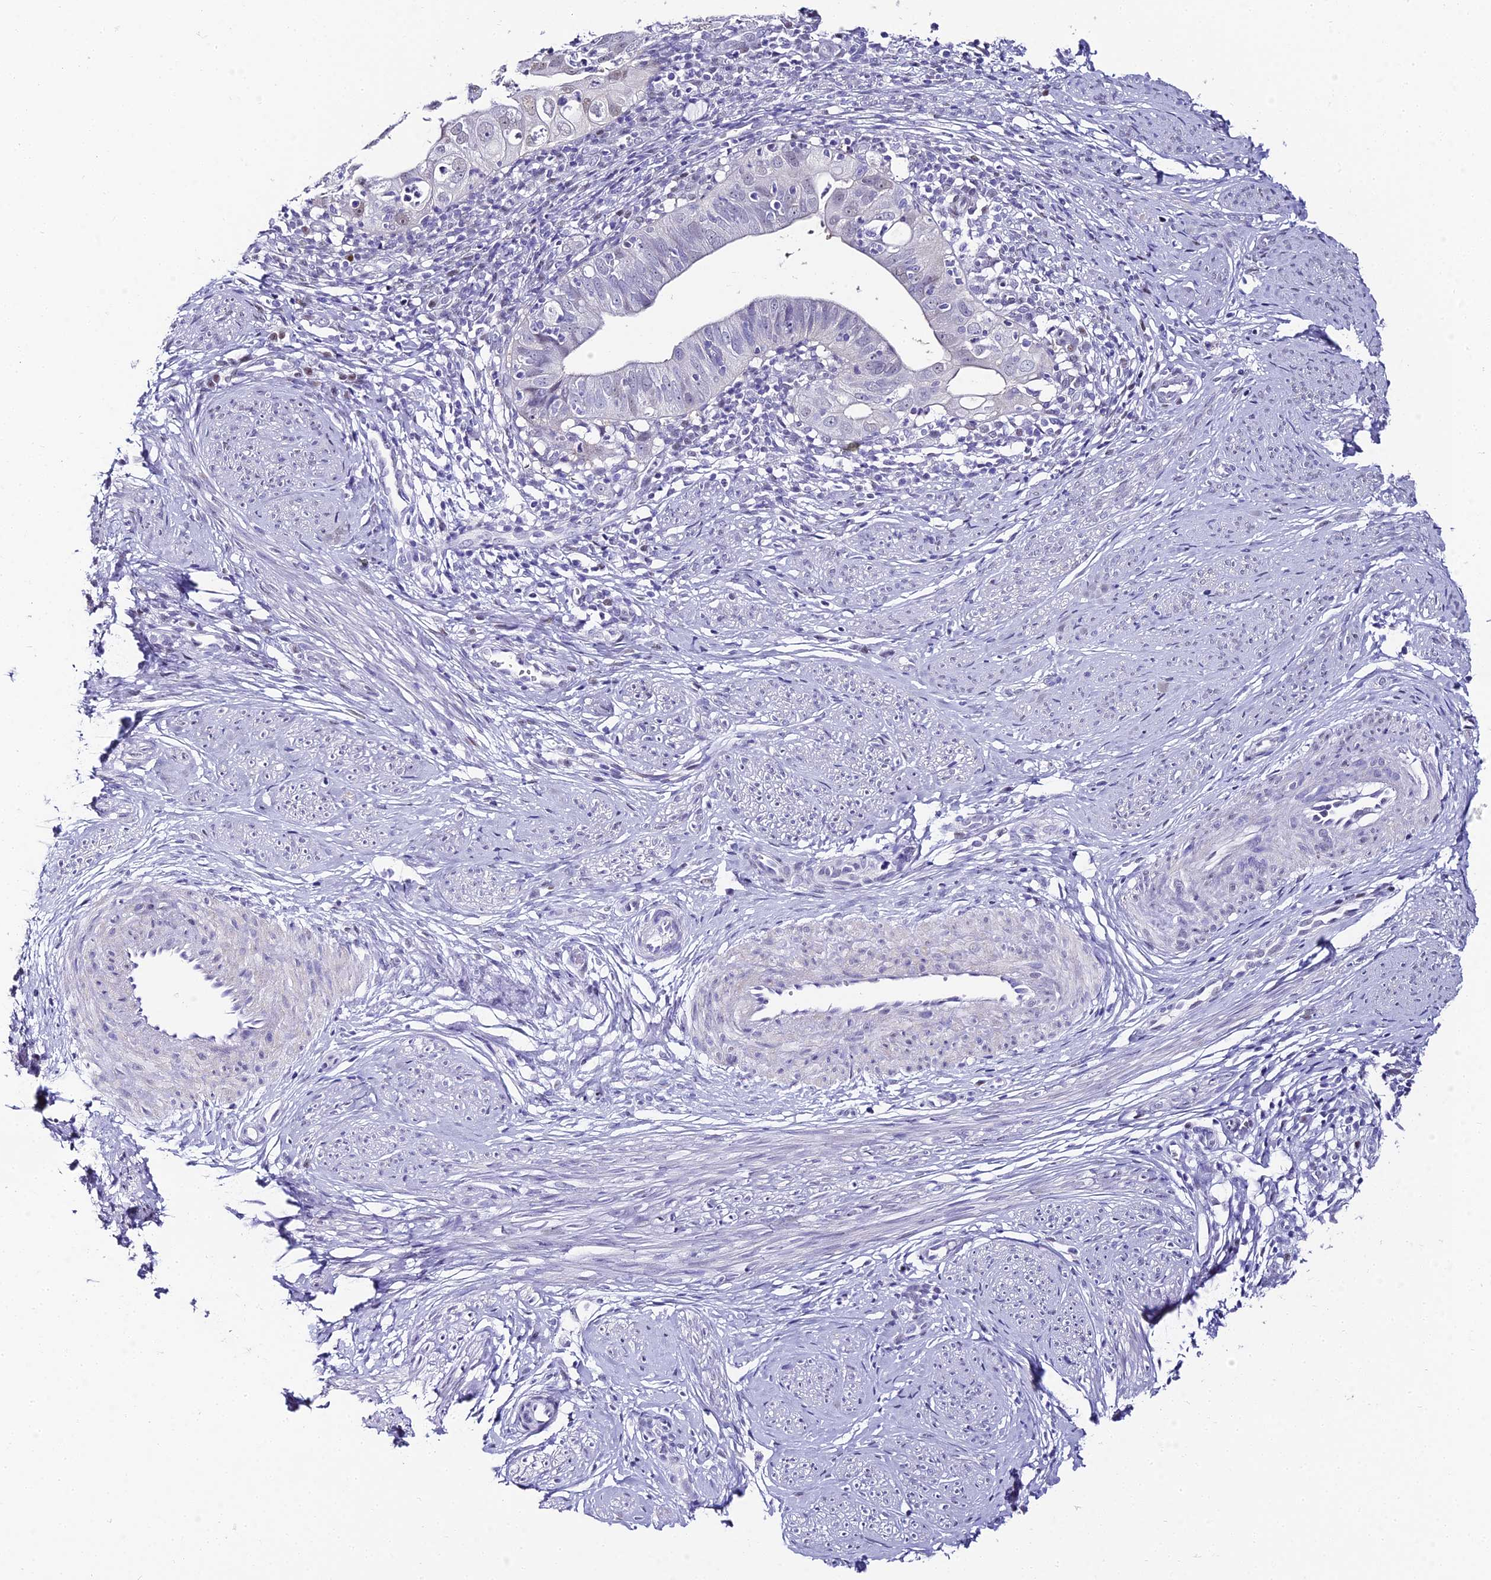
{"staining": {"intensity": "negative", "quantity": "none", "location": "none"}, "tissue": "cervical cancer", "cell_type": "Tumor cells", "image_type": "cancer", "snomed": [{"axis": "morphology", "description": "Adenocarcinoma, NOS"}, {"axis": "topography", "description": "Cervix"}], "caption": "Immunohistochemical staining of cervical cancer (adenocarcinoma) displays no significant staining in tumor cells.", "gene": "ABHD14A-ACY1", "patient": {"sex": "female", "age": 36}}